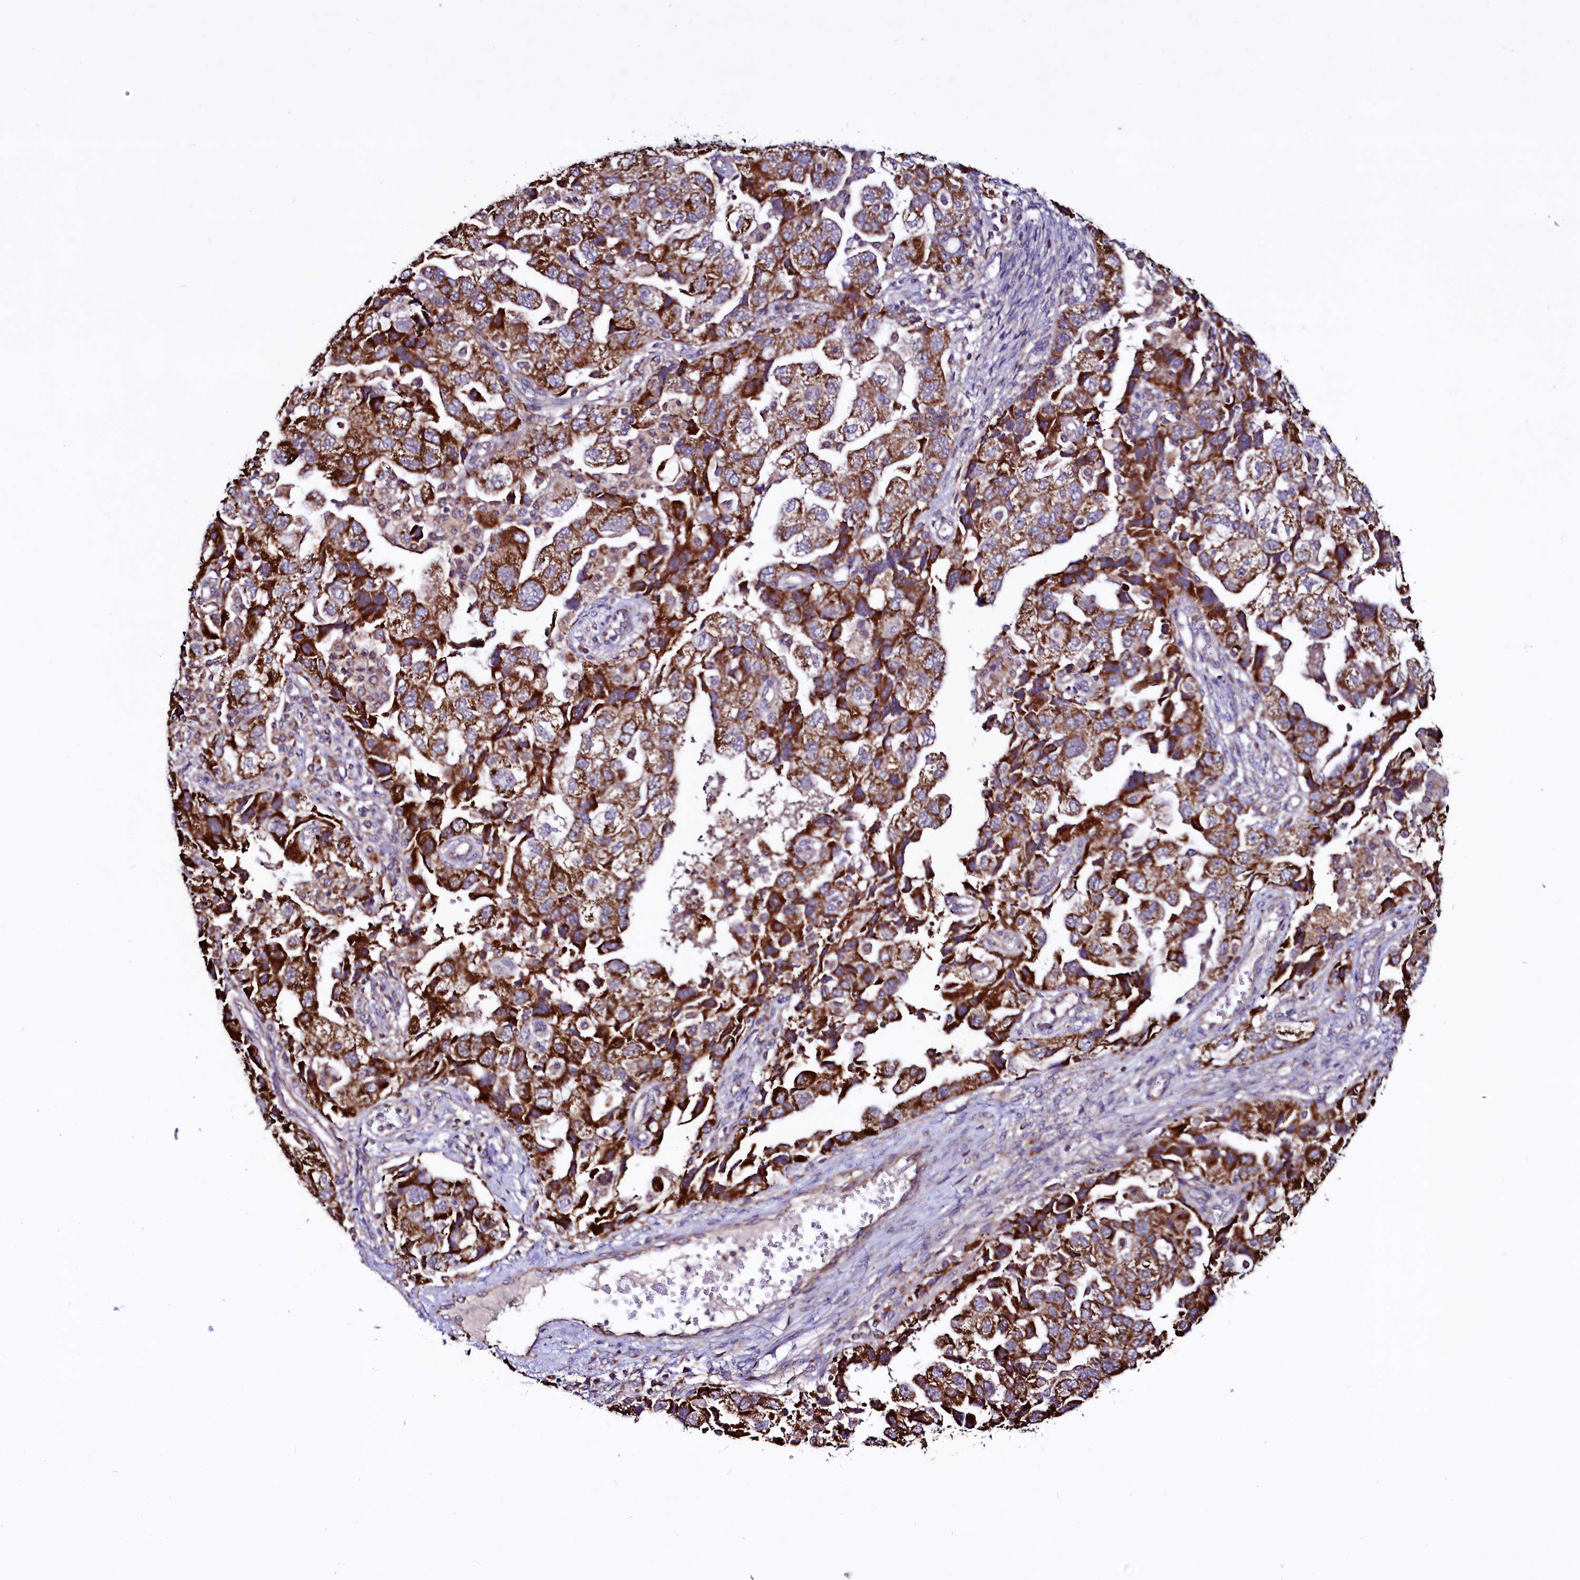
{"staining": {"intensity": "strong", "quantity": ">75%", "location": "cytoplasmic/membranous"}, "tissue": "ovarian cancer", "cell_type": "Tumor cells", "image_type": "cancer", "snomed": [{"axis": "morphology", "description": "Carcinoma, NOS"}, {"axis": "morphology", "description": "Cystadenocarcinoma, serous, NOS"}, {"axis": "topography", "description": "Ovary"}], "caption": "Immunohistochemical staining of ovarian cancer (serous cystadenocarcinoma) displays high levels of strong cytoplasmic/membranous staining in about >75% of tumor cells. (Brightfield microscopy of DAB IHC at high magnification).", "gene": "STARD5", "patient": {"sex": "female", "age": 69}}